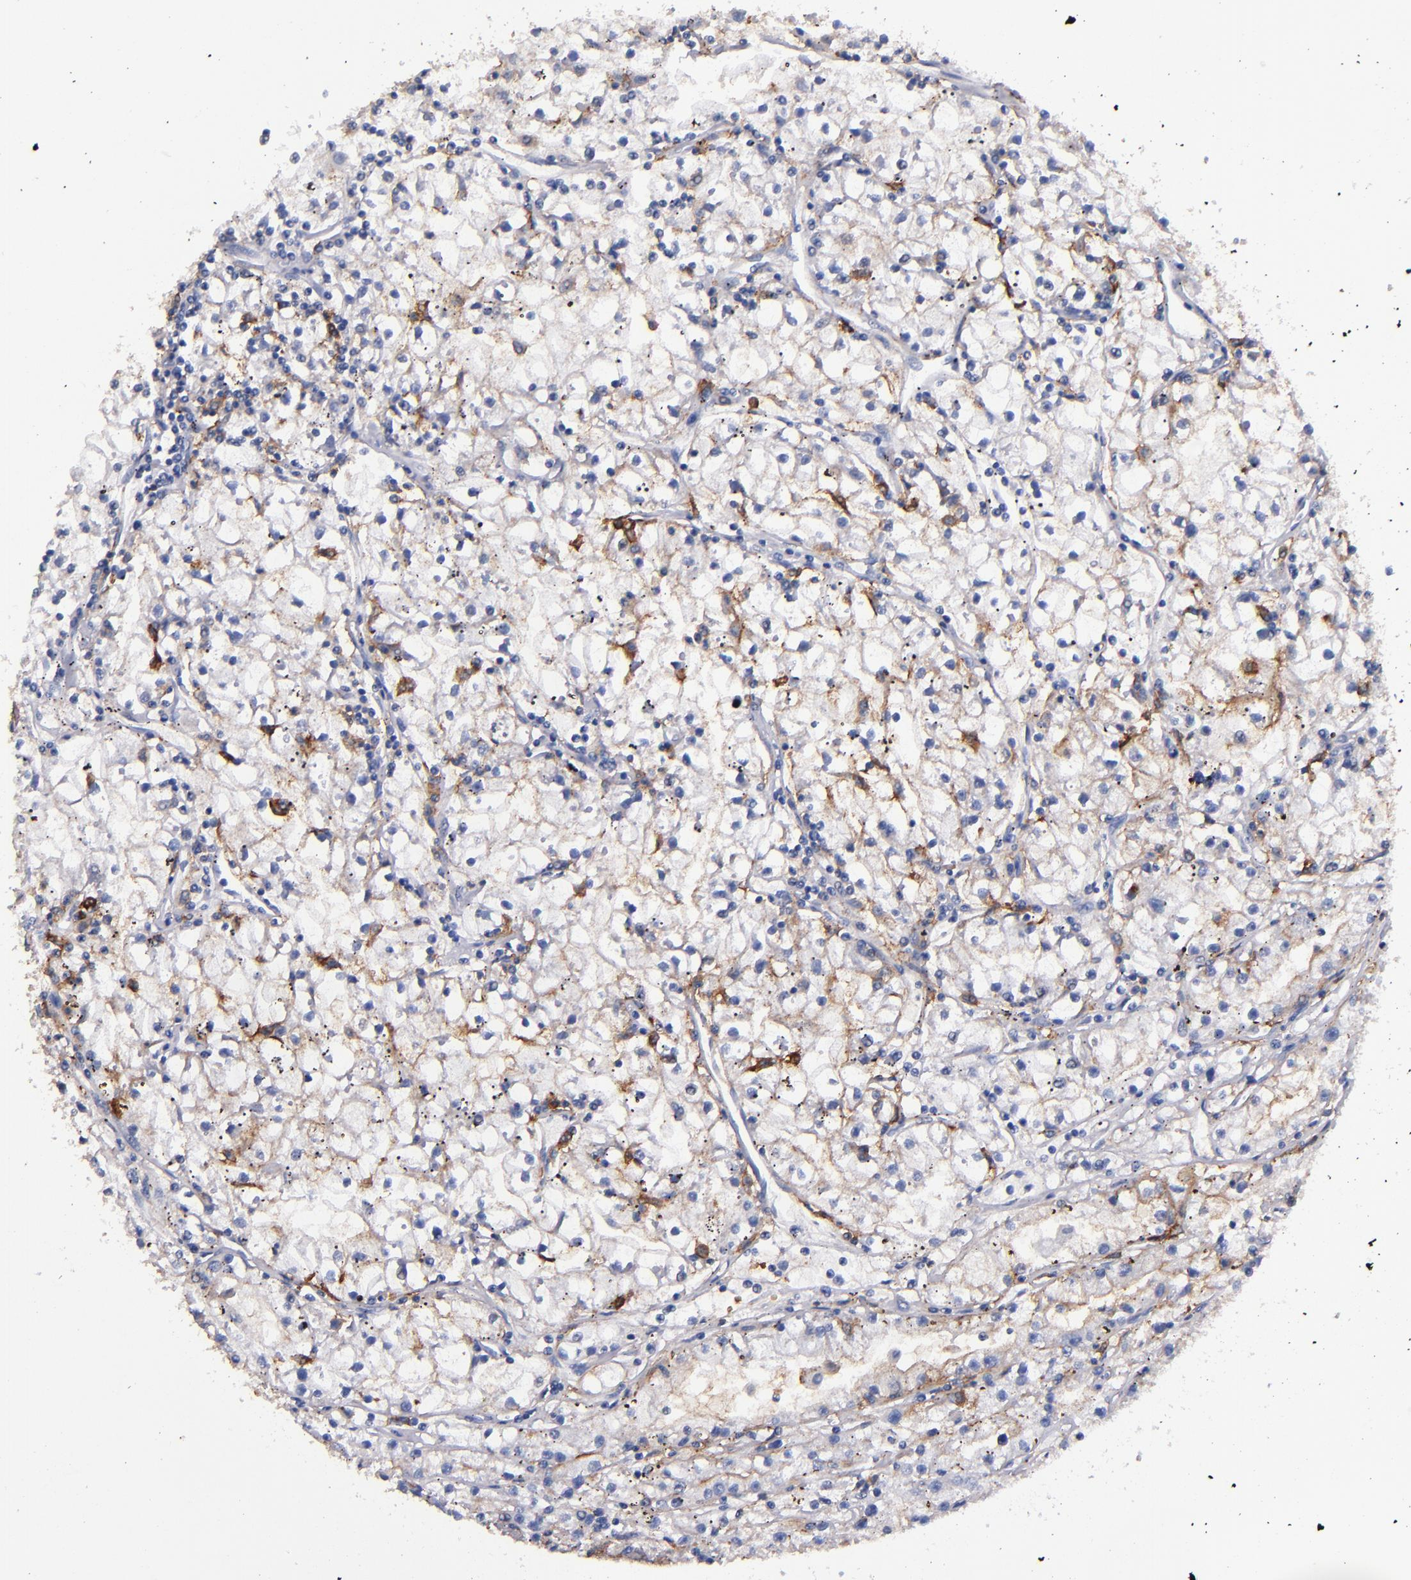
{"staining": {"intensity": "weak", "quantity": "<25%", "location": "cytoplasmic/membranous"}, "tissue": "renal cancer", "cell_type": "Tumor cells", "image_type": "cancer", "snomed": [{"axis": "morphology", "description": "Adenocarcinoma, NOS"}, {"axis": "topography", "description": "Kidney"}], "caption": "This histopathology image is of renal adenocarcinoma stained with immunohistochemistry (IHC) to label a protein in brown with the nuclei are counter-stained blue. There is no positivity in tumor cells.", "gene": "SIRPA", "patient": {"sex": "male", "age": 56}}